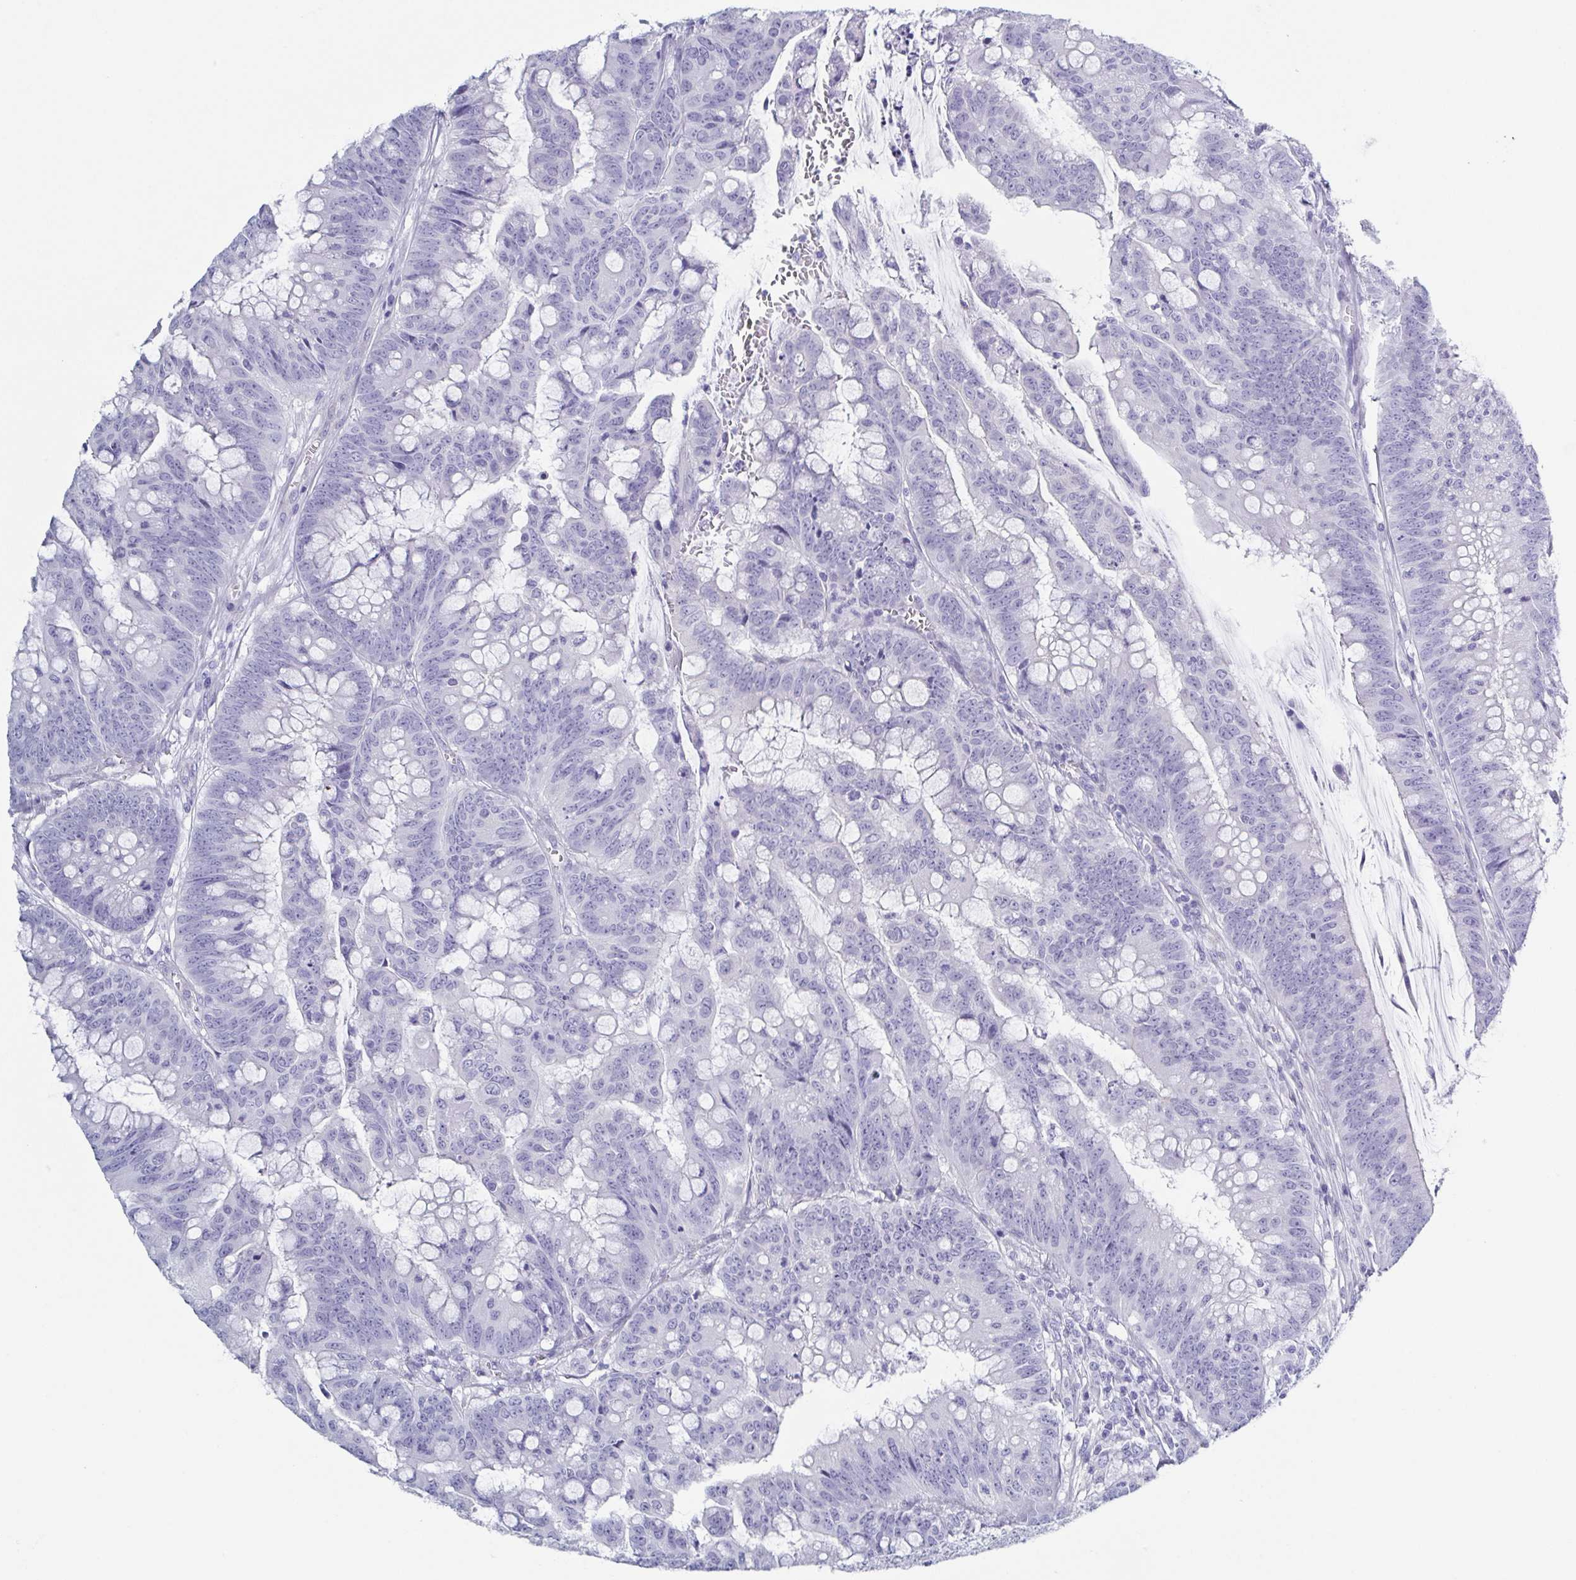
{"staining": {"intensity": "negative", "quantity": "none", "location": "none"}, "tissue": "colorectal cancer", "cell_type": "Tumor cells", "image_type": "cancer", "snomed": [{"axis": "morphology", "description": "Adenocarcinoma, NOS"}, {"axis": "topography", "description": "Colon"}], "caption": "High power microscopy image of an IHC micrograph of colorectal cancer, revealing no significant expression in tumor cells.", "gene": "DYNC1I1", "patient": {"sex": "male", "age": 62}}